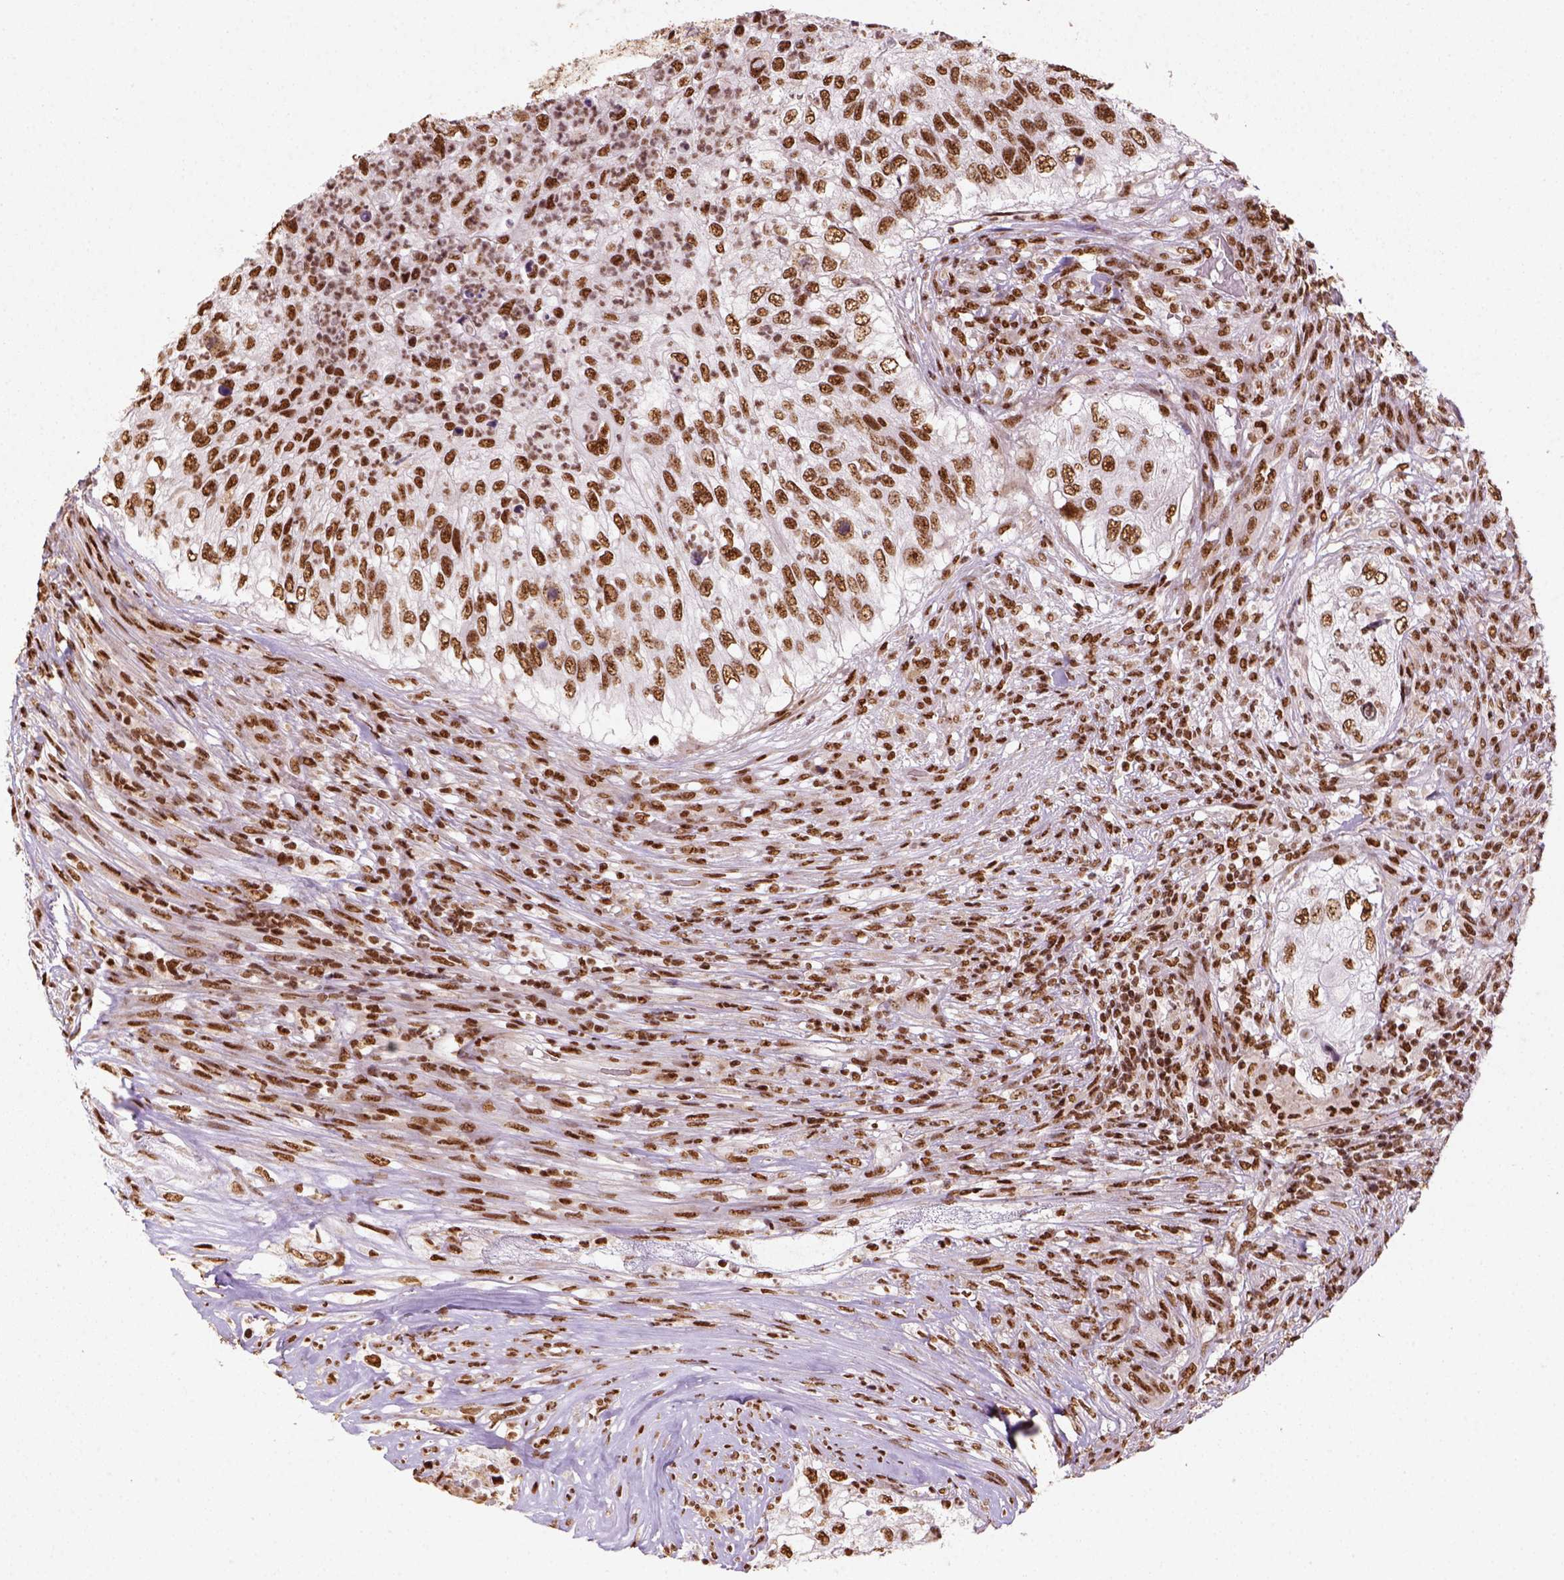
{"staining": {"intensity": "moderate", "quantity": ">75%", "location": "nuclear"}, "tissue": "urothelial cancer", "cell_type": "Tumor cells", "image_type": "cancer", "snomed": [{"axis": "morphology", "description": "Urothelial carcinoma, High grade"}, {"axis": "topography", "description": "Urinary bladder"}], "caption": "The image displays staining of urothelial cancer, revealing moderate nuclear protein staining (brown color) within tumor cells.", "gene": "CCAR1", "patient": {"sex": "female", "age": 60}}